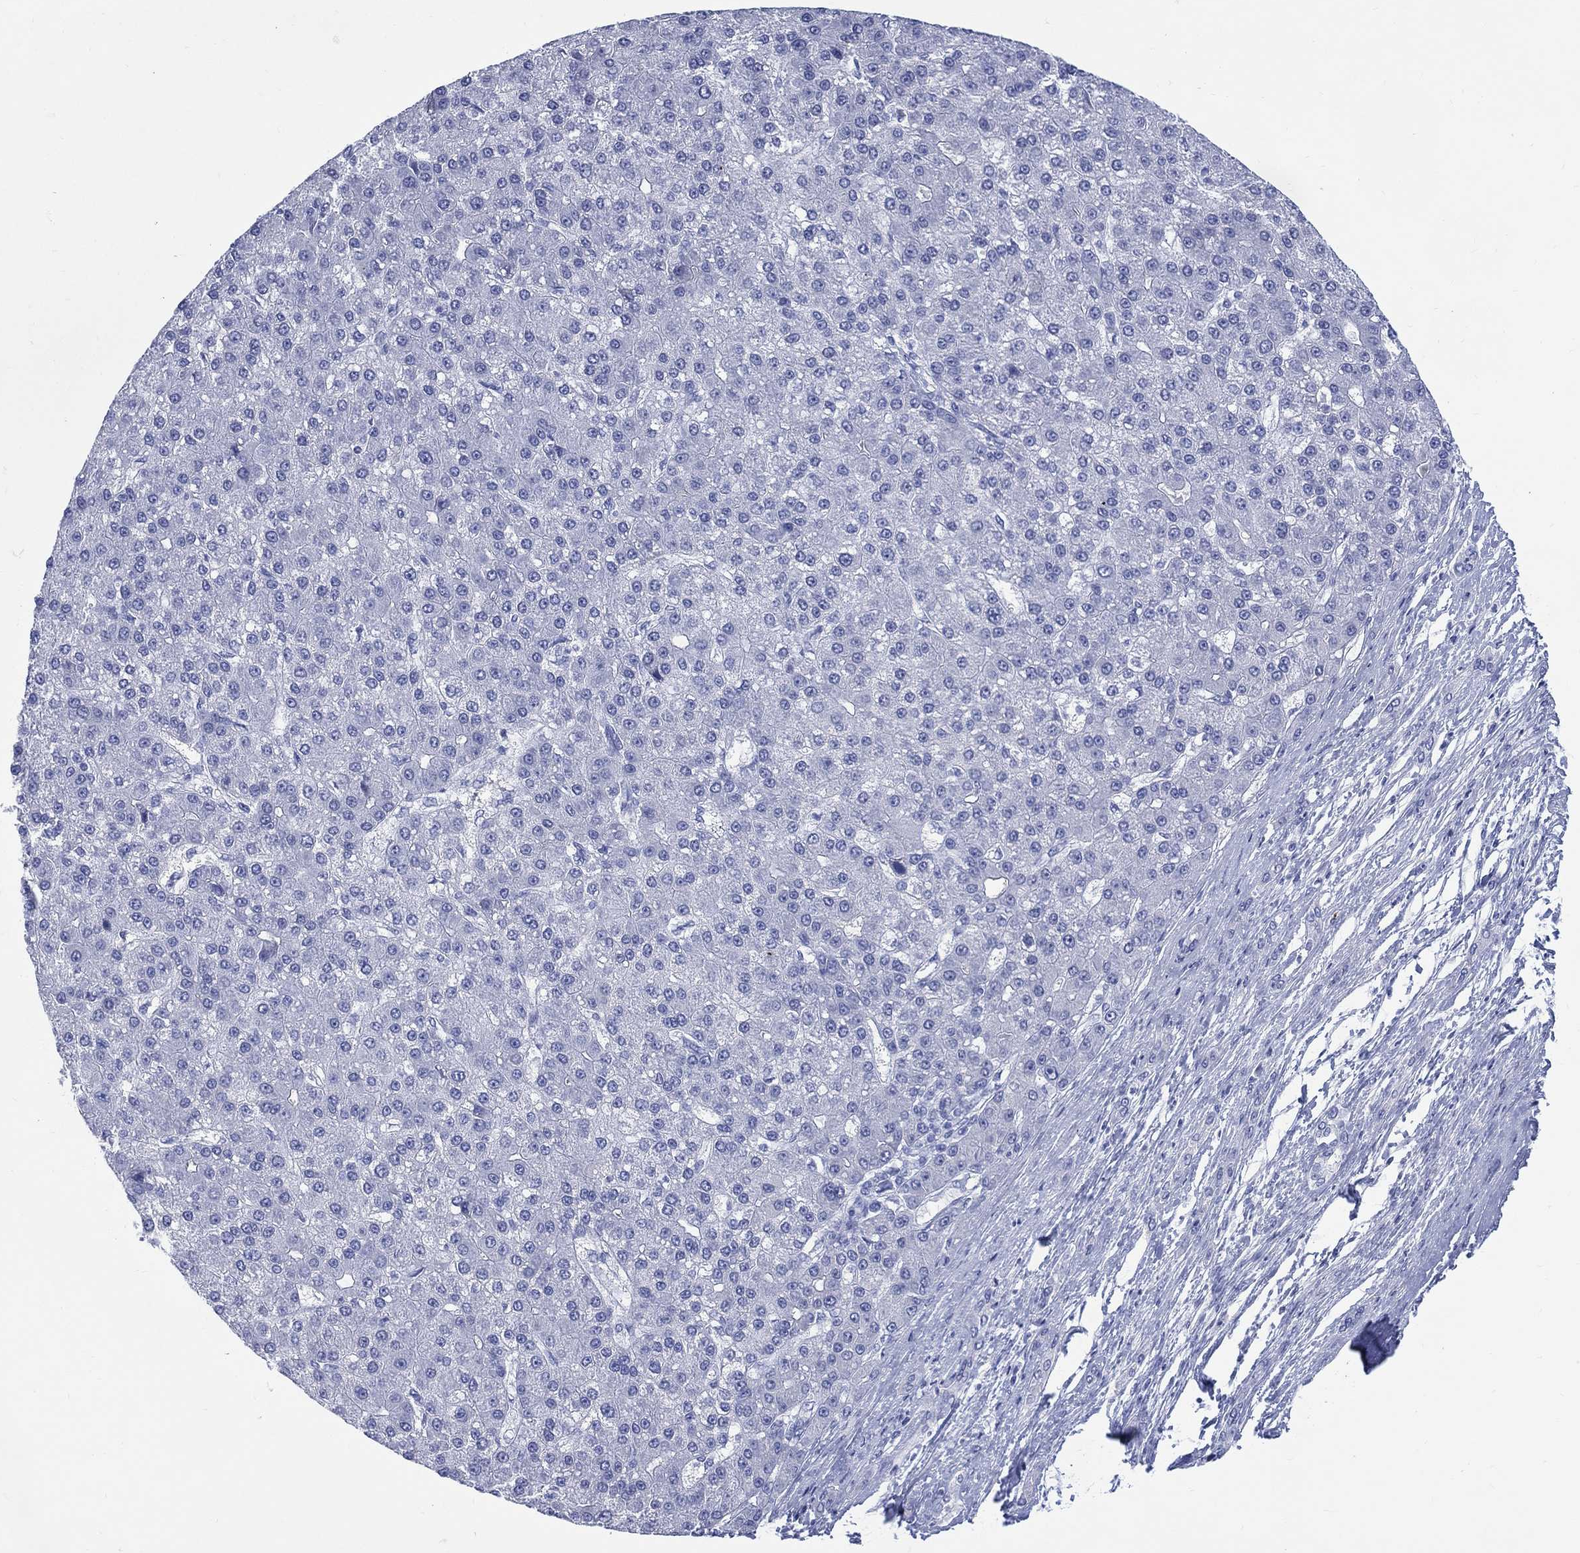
{"staining": {"intensity": "negative", "quantity": "none", "location": "none"}, "tissue": "liver cancer", "cell_type": "Tumor cells", "image_type": "cancer", "snomed": [{"axis": "morphology", "description": "Carcinoma, Hepatocellular, NOS"}, {"axis": "topography", "description": "Liver"}], "caption": "An IHC image of liver cancer is shown. There is no staining in tumor cells of liver cancer.", "gene": "LRRD1", "patient": {"sex": "male", "age": 67}}